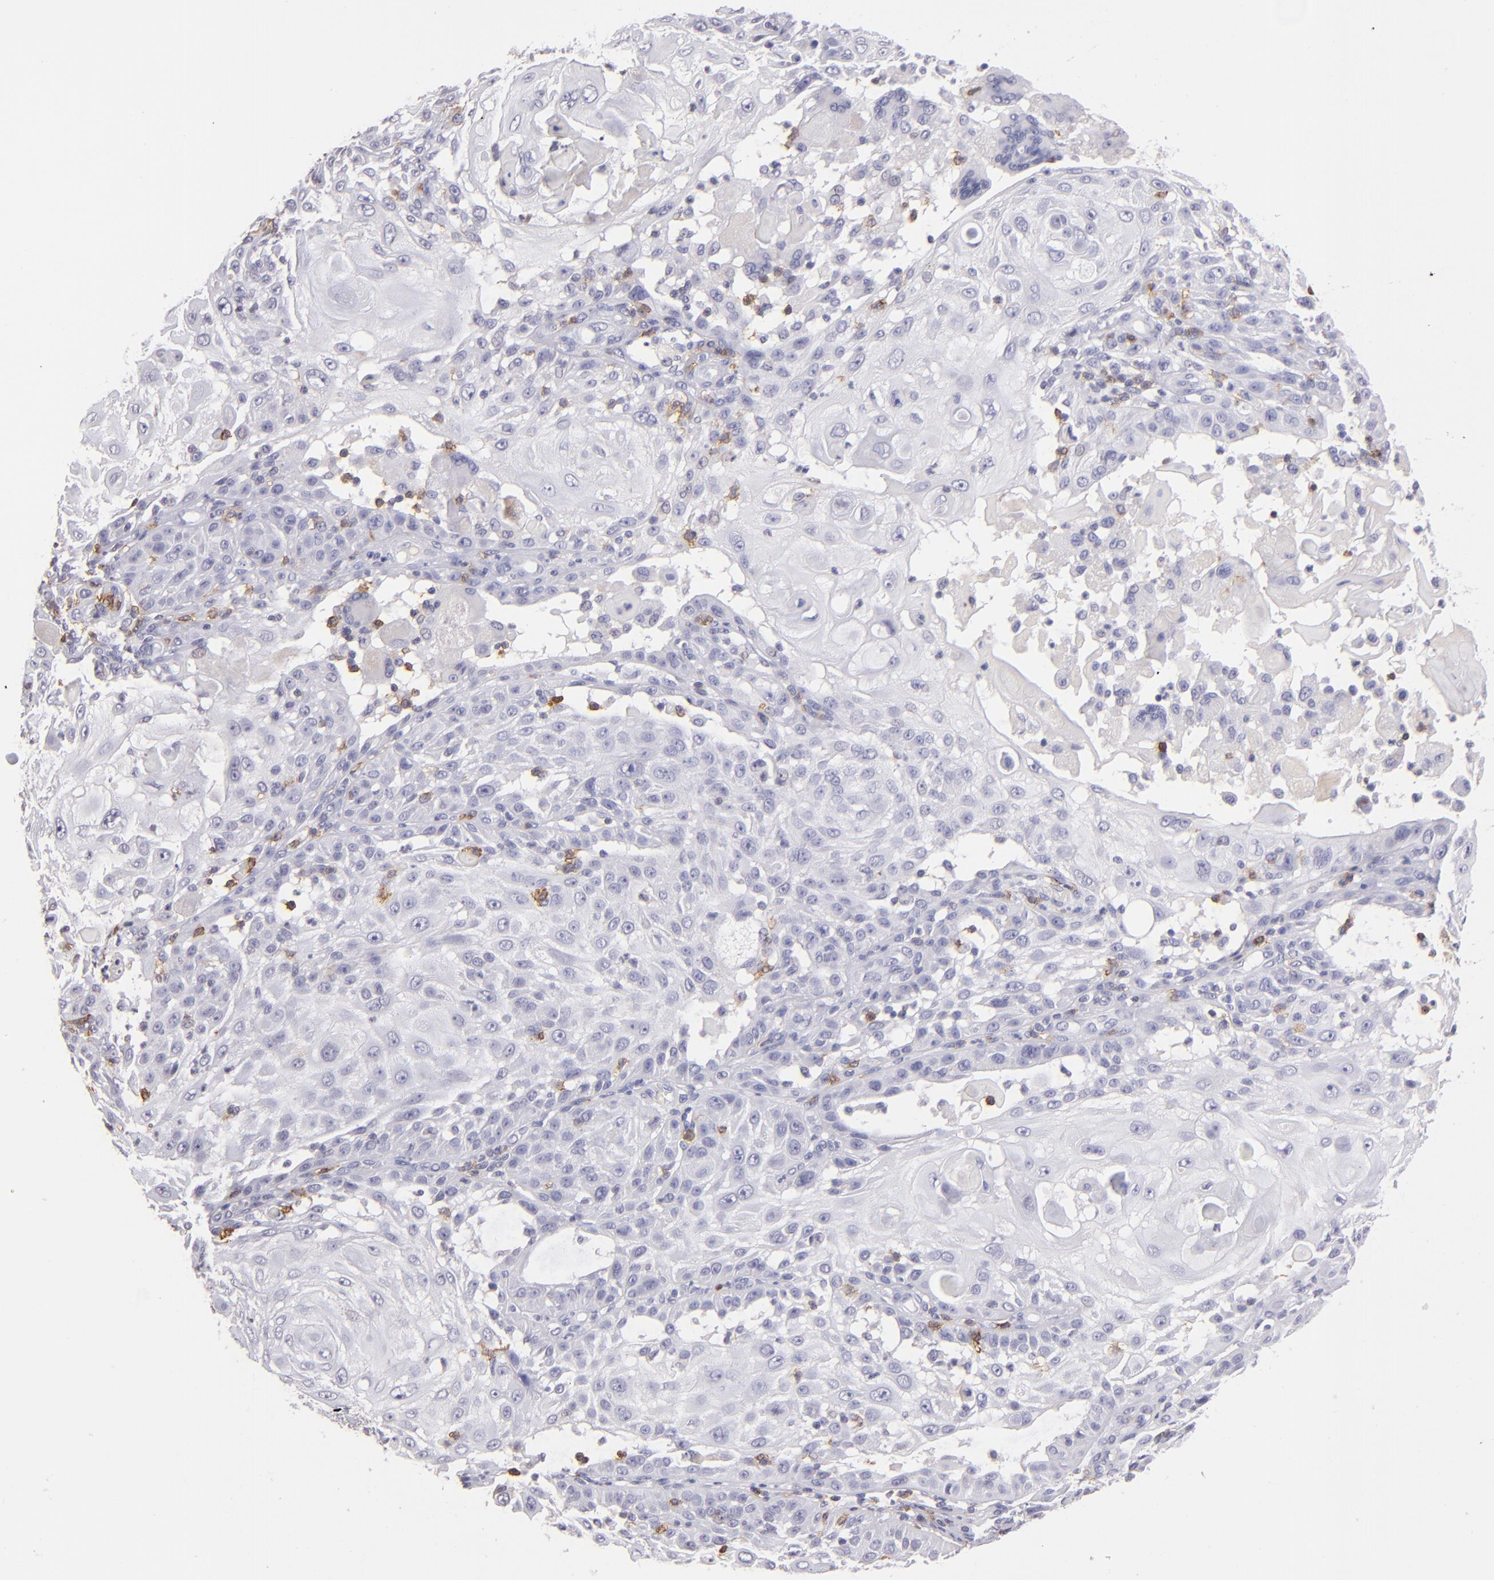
{"staining": {"intensity": "negative", "quantity": "none", "location": "none"}, "tissue": "skin cancer", "cell_type": "Tumor cells", "image_type": "cancer", "snomed": [{"axis": "morphology", "description": "Squamous cell carcinoma, NOS"}, {"axis": "topography", "description": "Skin"}], "caption": "This histopathology image is of skin cancer (squamous cell carcinoma) stained with immunohistochemistry (IHC) to label a protein in brown with the nuclei are counter-stained blue. There is no expression in tumor cells.", "gene": "IL2RA", "patient": {"sex": "female", "age": 89}}